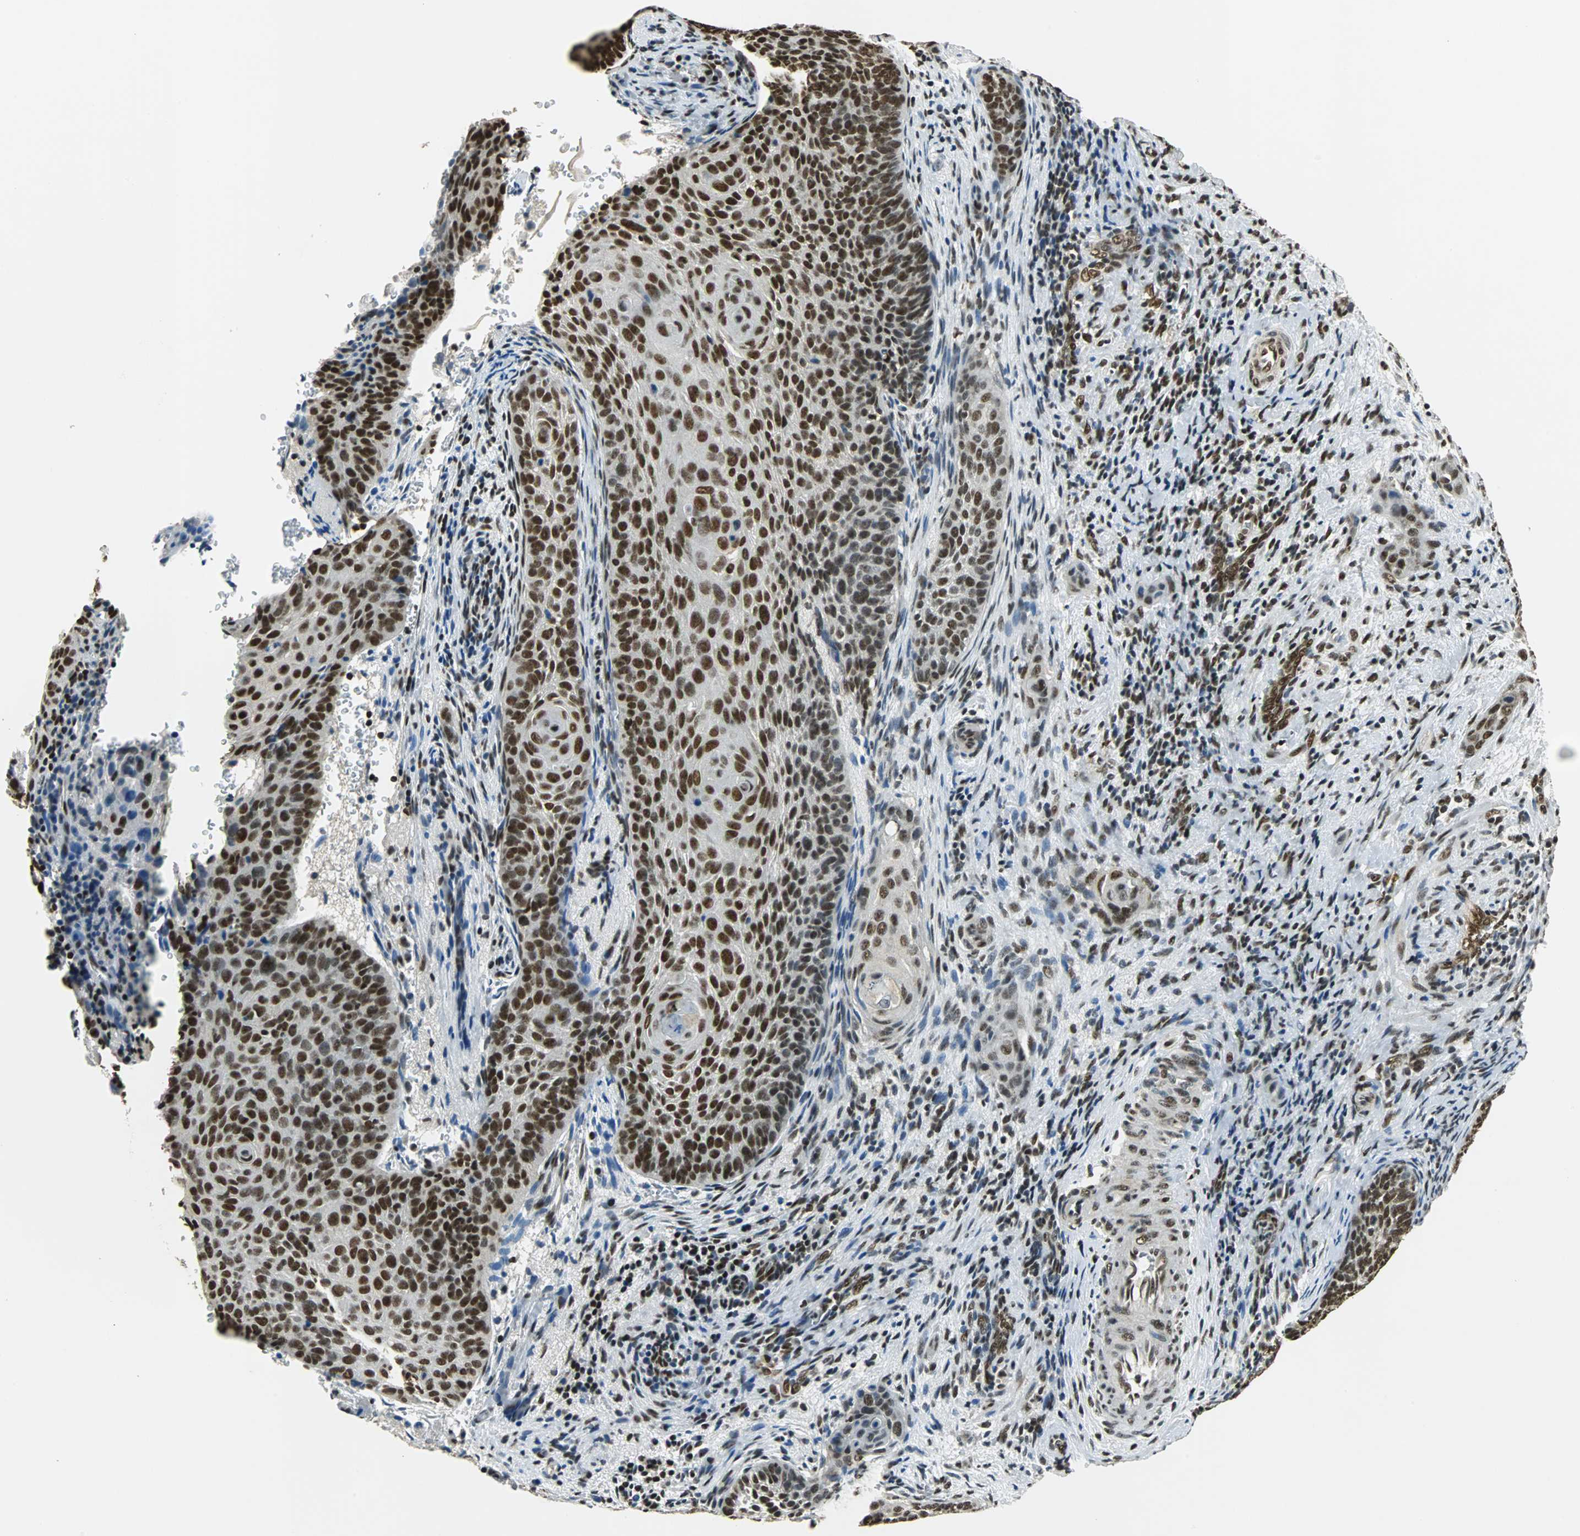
{"staining": {"intensity": "strong", "quantity": ">75%", "location": "nuclear"}, "tissue": "cervical cancer", "cell_type": "Tumor cells", "image_type": "cancer", "snomed": [{"axis": "morphology", "description": "Squamous cell carcinoma, NOS"}, {"axis": "topography", "description": "Cervix"}], "caption": "Immunohistochemical staining of human cervical cancer (squamous cell carcinoma) displays high levels of strong nuclear protein expression in approximately >75% of tumor cells.", "gene": "RBM14", "patient": {"sex": "female", "age": 33}}